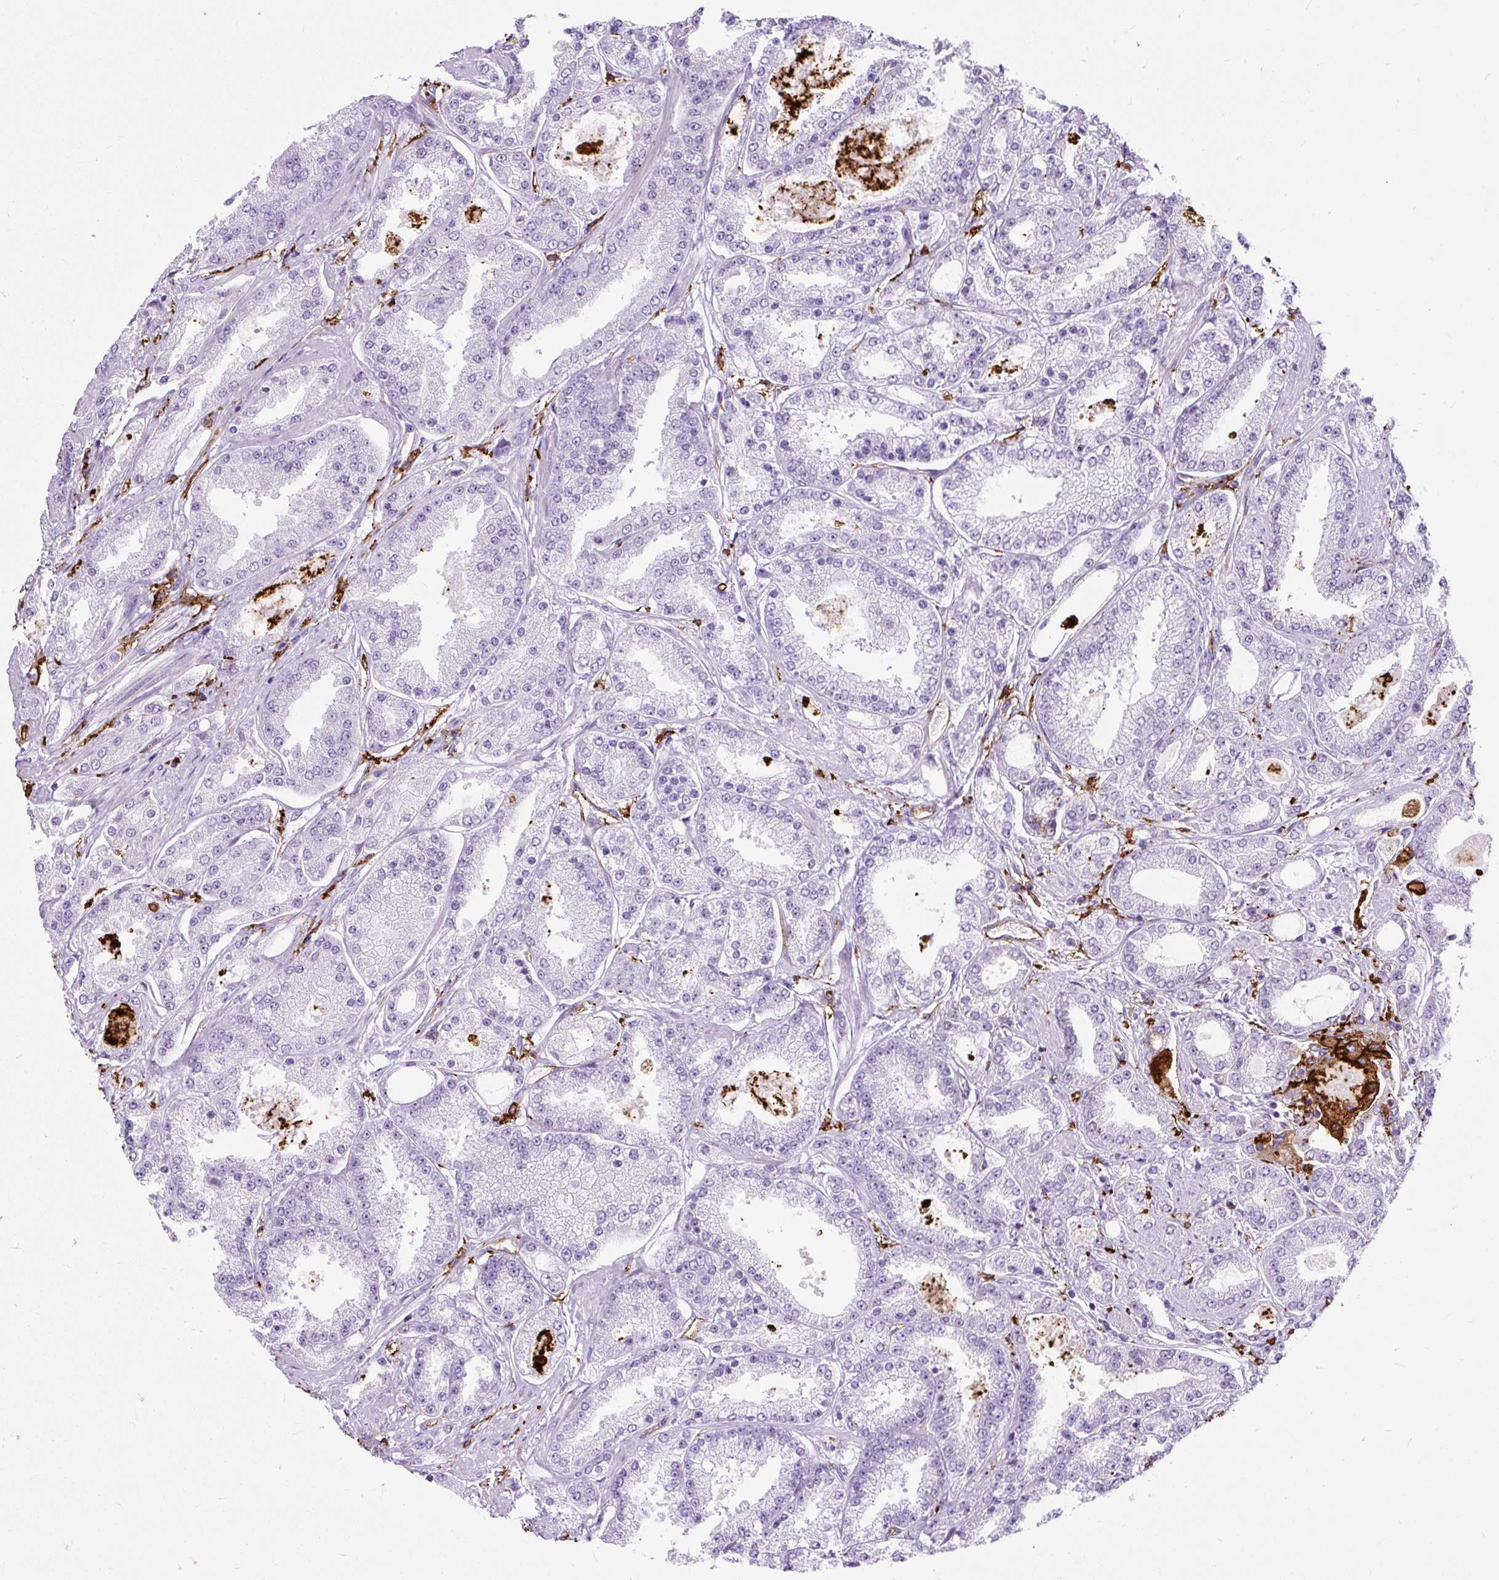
{"staining": {"intensity": "negative", "quantity": "none", "location": "none"}, "tissue": "prostate cancer", "cell_type": "Tumor cells", "image_type": "cancer", "snomed": [{"axis": "morphology", "description": "Adenocarcinoma, High grade"}, {"axis": "topography", "description": "Prostate"}], "caption": "Prostate cancer (high-grade adenocarcinoma) was stained to show a protein in brown. There is no significant staining in tumor cells.", "gene": "HLA-DRA", "patient": {"sex": "male", "age": 69}}